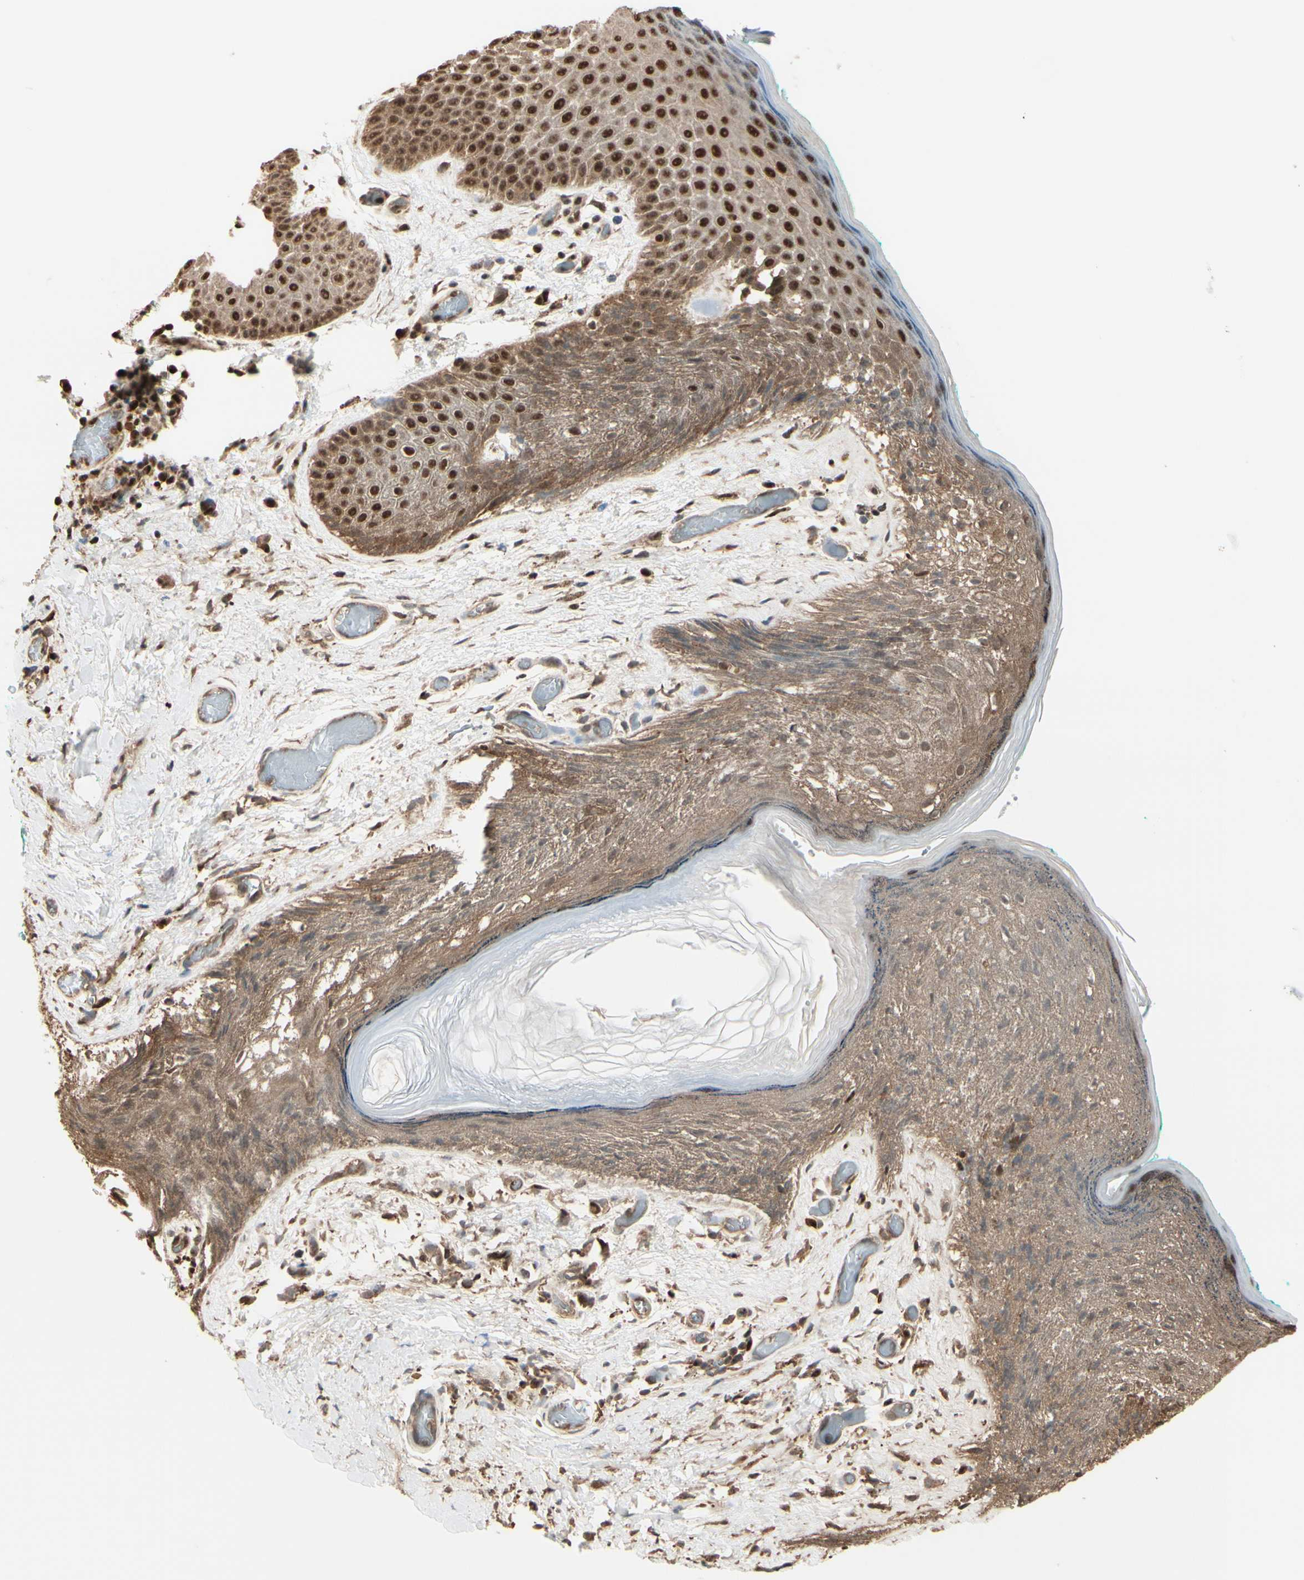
{"staining": {"intensity": "strong", "quantity": ">75%", "location": "cytoplasmic/membranous,nuclear"}, "tissue": "skin", "cell_type": "Epidermal cells", "image_type": "normal", "snomed": [{"axis": "morphology", "description": "Normal tissue, NOS"}, {"axis": "topography", "description": "Anal"}], "caption": "Protein expression by immunohistochemistry exhibits strong cytoplasmic/membranous,nuclear expression in about >75% of epidermal cells in normal skin. Immunohistochemistry (ihc) stains the protein in brown and the nuclei are stained blue.", "gene": "HSF1", "patient": {"sex": "male", "age": 74}}